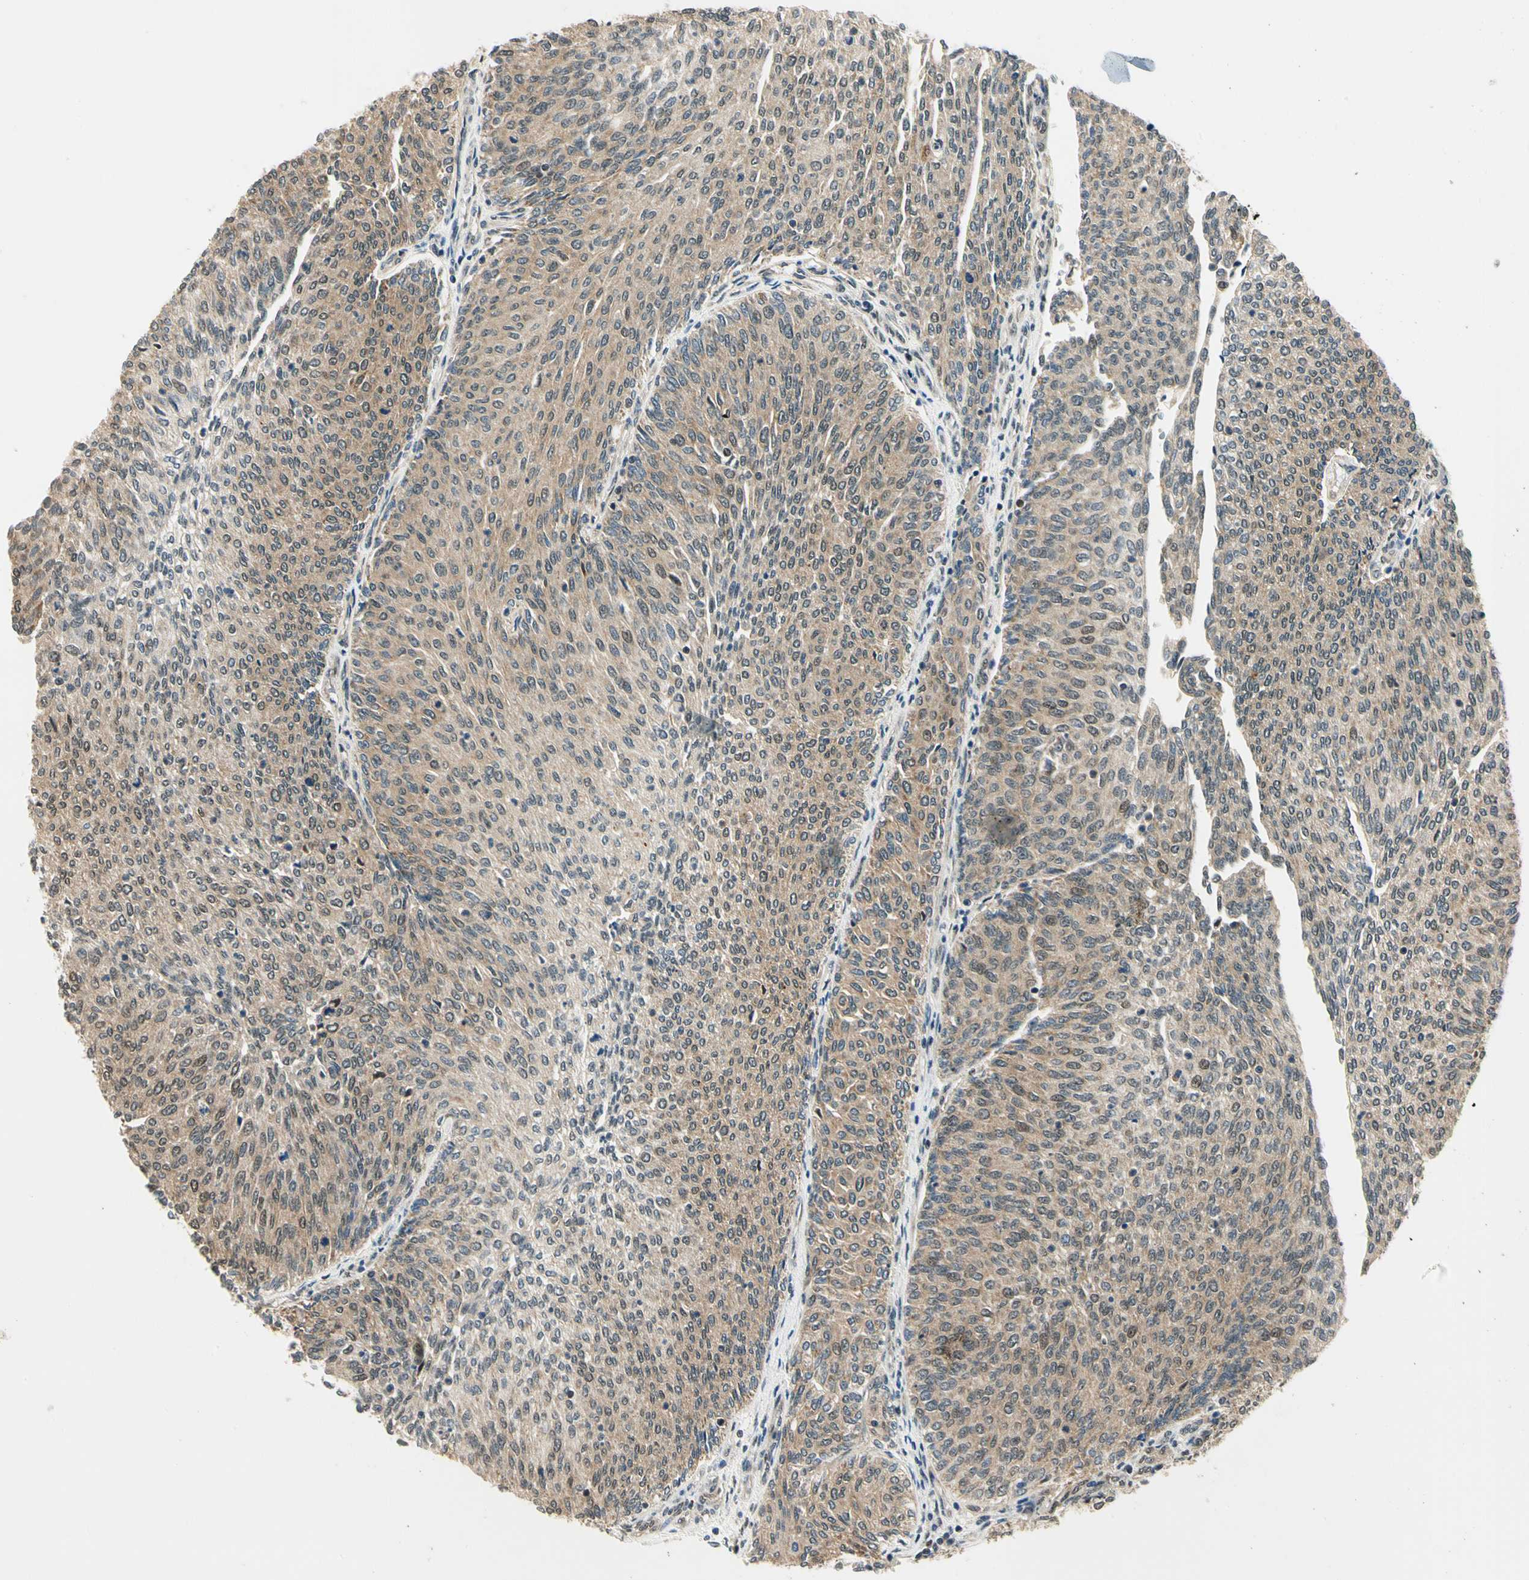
{"staining": {"intensity": "weak", "quantity": ">75%", "location": "cytoplasmic/membranous"}, "tissue": "urothelial cancer", "cell_type": "Tumor cells", "image_type": "cancer", "snomed": [{"axis": "morphology", "description": "Urothelial carcinoma, Low grade"}, {"axis": "topography", "description": "Urinary bladder"}], "caption": "Immunohistochemical staining of urothelial carcinoma (low-grade) shows weak cytoplasmic/membranous protein expression in about >75% of tumor cells.", "gene": "PDK2", "patient": {"sex": "female", "age": 79}}